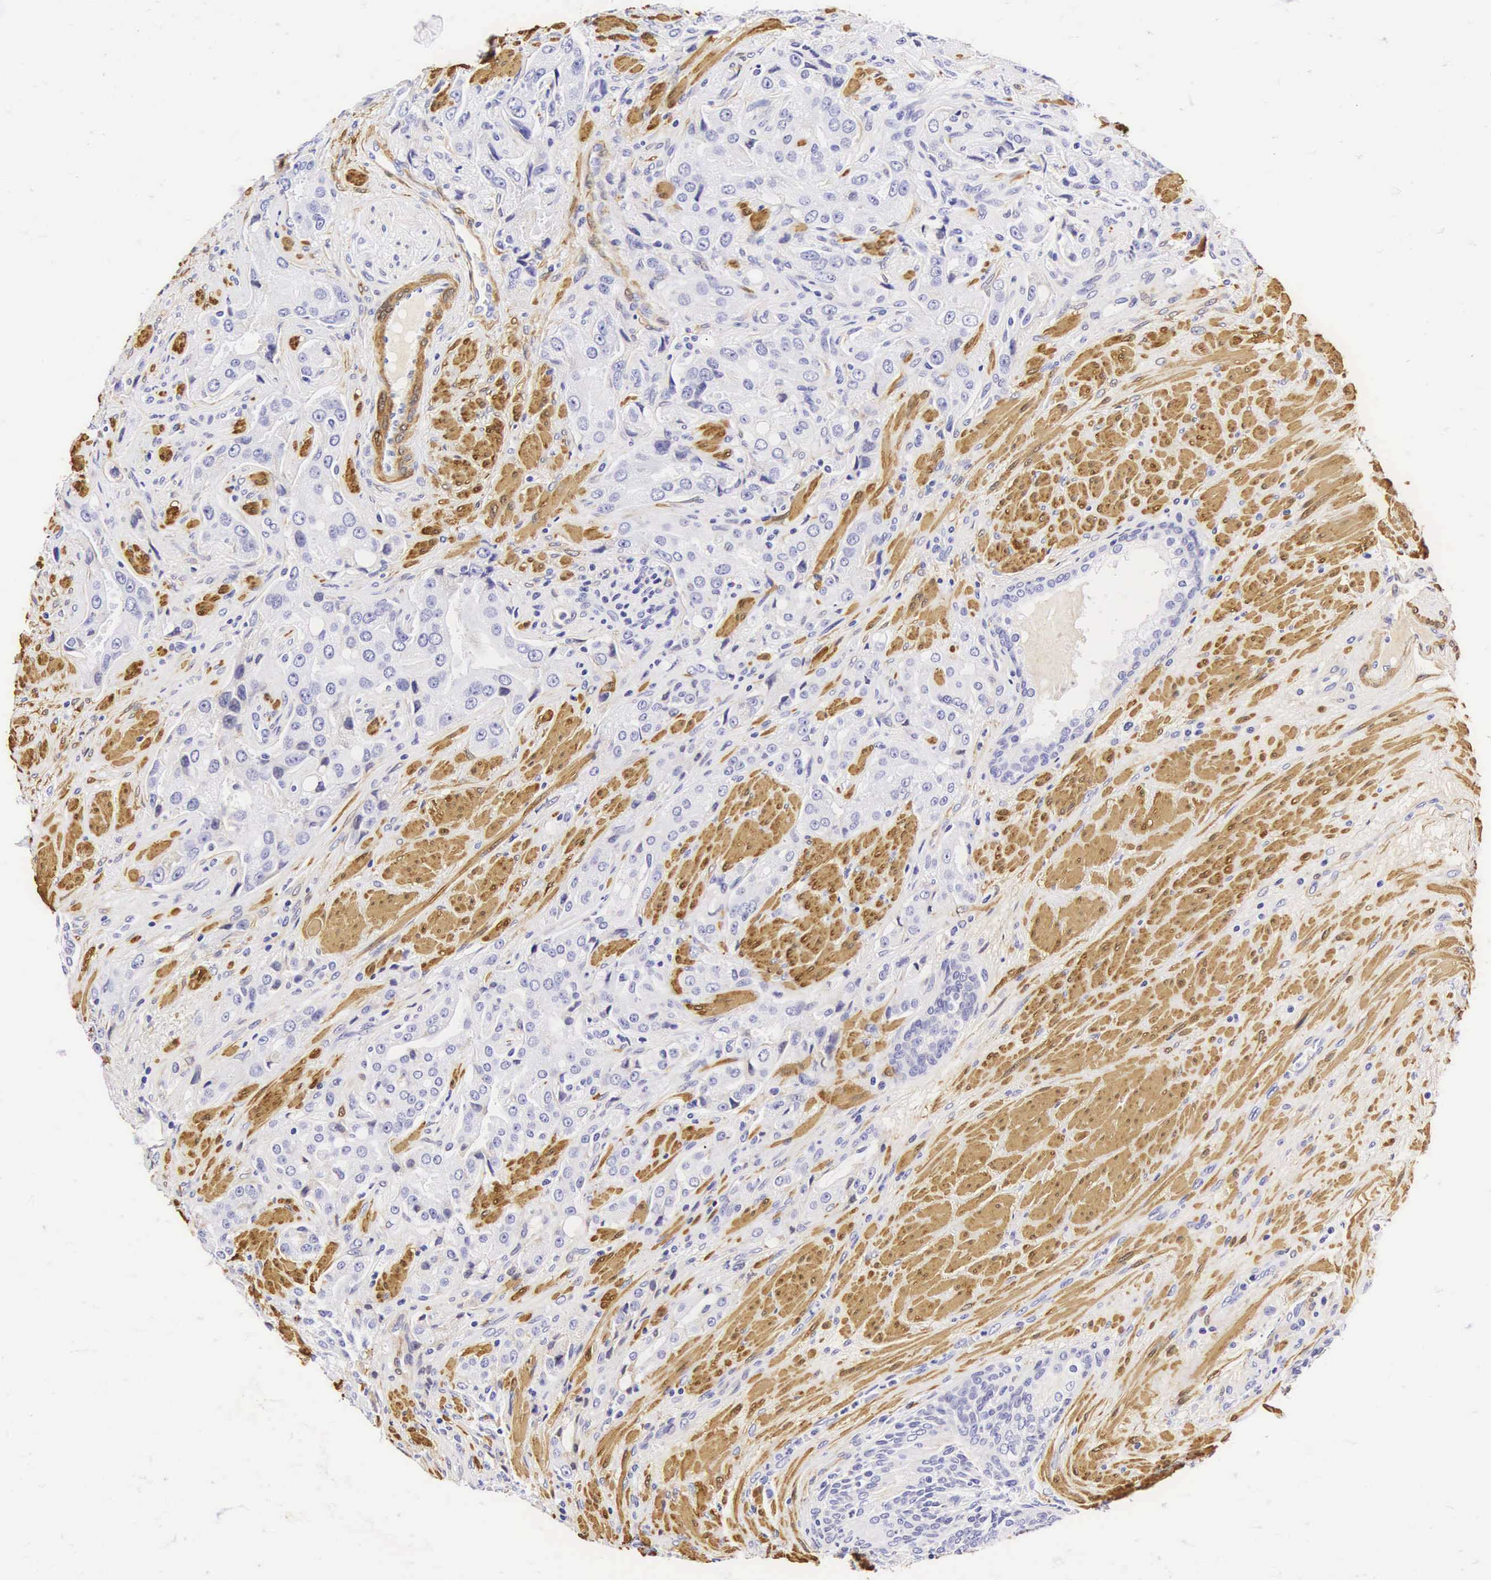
{"staining": {"intensity": "negative", "quantity": "none", "location": "none"}, "tissue": "prostate cancer", "cell_type": "Tumor cells", "image_type": "cancer", "snomed": [{"axis": "morphology", "description": "Adenocarcinoma, Medium grade"}, {"axis": "topography", "description": "Prostate"}], "caption": "DAB immunohistochemical staining of prostate cancer exhibits no significant staining in tumor cells.", "gene": "CNN1", "patient": {"sex": "male", "age": 72}}